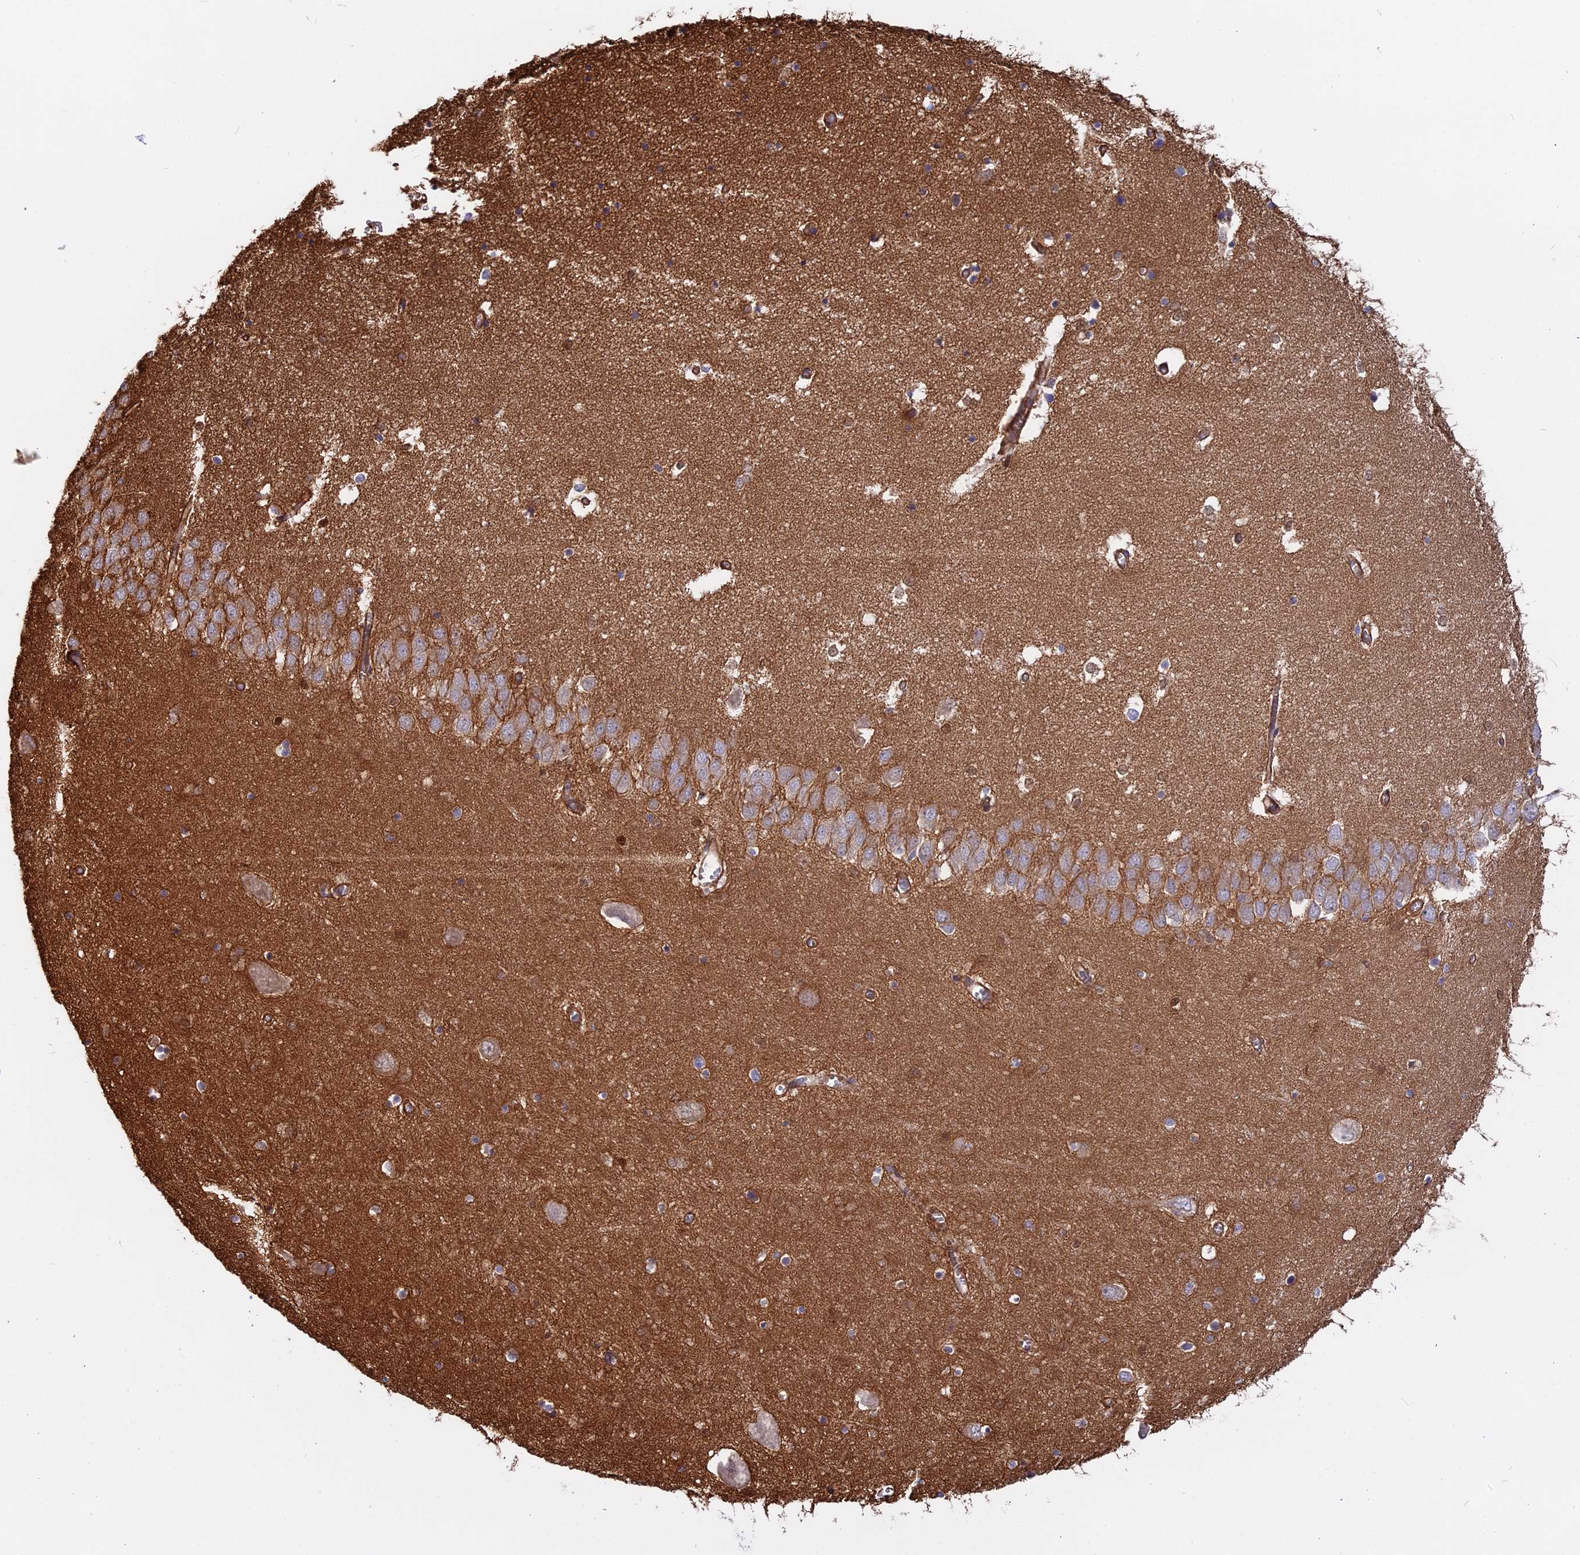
{"staining": {"intensity": "moderate", "quantity": "<25%", "location": "cytoplasmic/membranous"}, "tissue": "hippocampus", "cell_type": "Glial cells", "image_type": "normal", "snomed": [{"axis": "morphology", "description": "Normal tissue, NOS"}, {"axis": "topography", "description": "Hippocampus"}], "caption": "Immunohistochemical staining of unremarkable hippocampus demonstrates low levels of moderate cytoplasmic/membranous expression in approximately <25% of glial cells.", "gene": "CNBD2", "patient": {"sex": "male", "age": 70}}